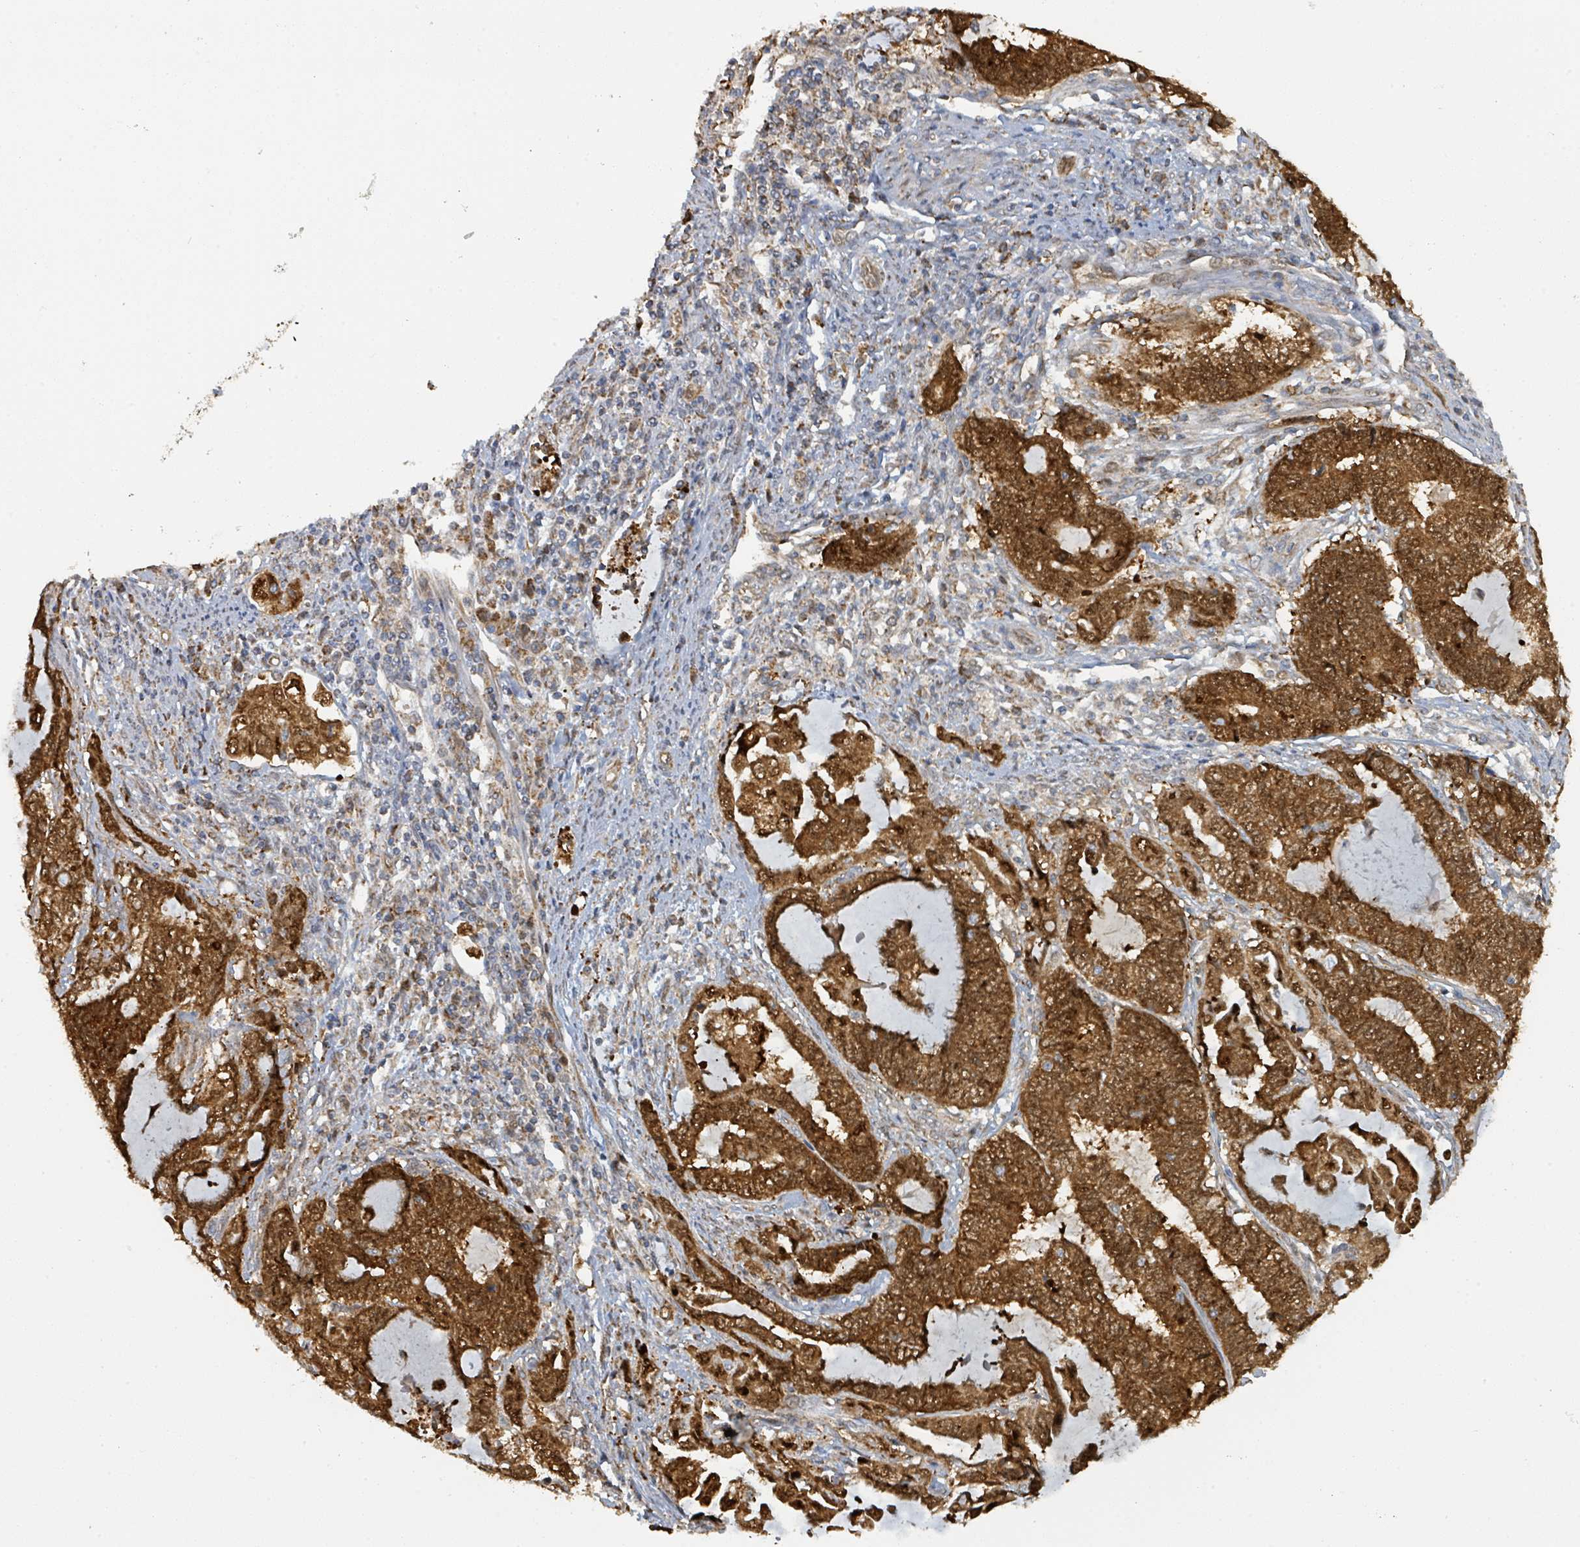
{"staining": {"intensity": "strong", "quantity": ">75%", "location": "cytoplasmic/membranous,nuclear"}, "tissue": "endometrial cancer", "cell_type": "Tumor cells", "image_type": "cancer", "snomed": [{"axis": "morphology", "description": "Adenocarcinoma, NOS"}, {"axis": "topography", "description": "Uterus"}, {"axis": "topography", "description": "Endometrium"}], "caption": "A photomicrograph of human adenocarcinoma (endometrial) stained for a protein reveals strong cytoplasmic/membranous and nuclear brown staining in tumor cells.", "gene": "PSMB7", "patient": {"sex": "female", "age": 70}}